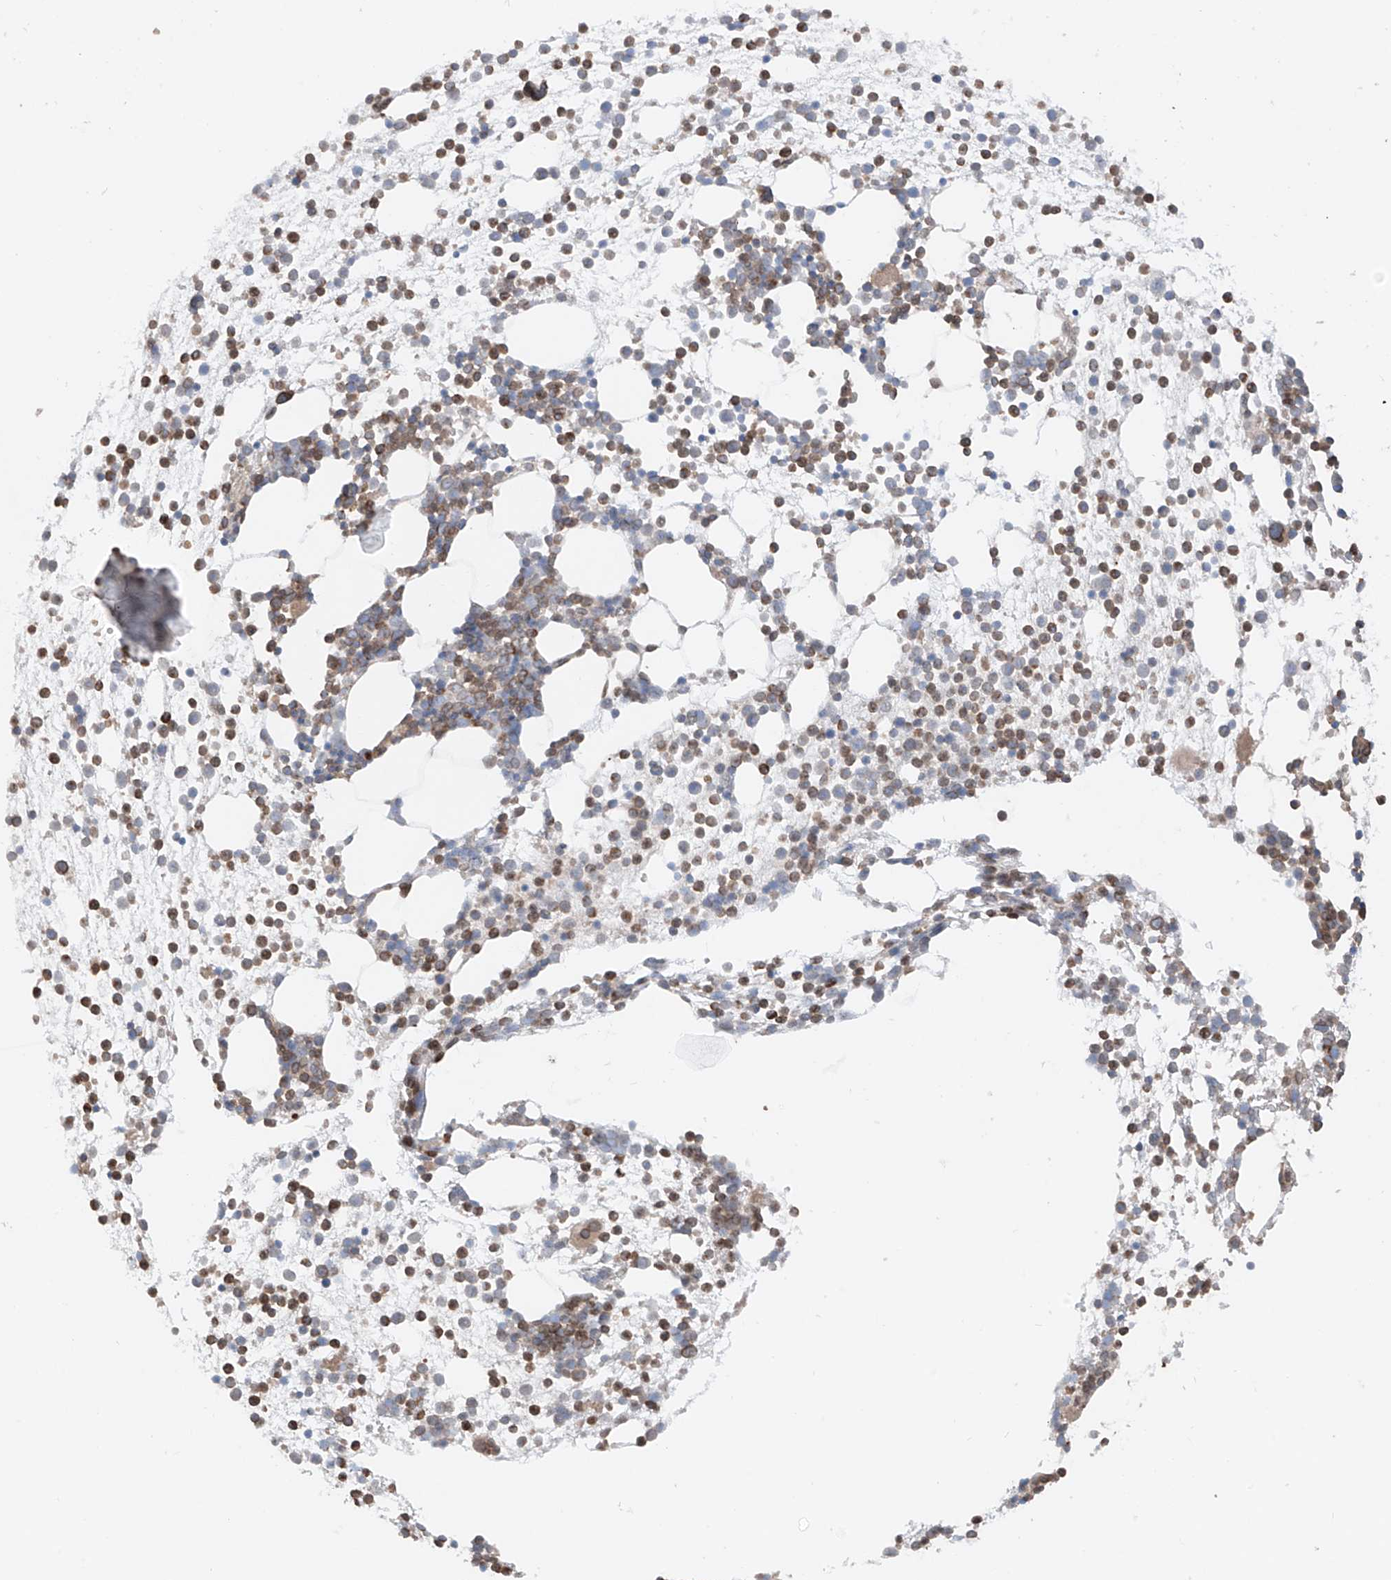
{"staining": {"intensity": "strong", "quantity": "25%-75%", "location": "cytoplasmic/membranous"}, "tissue": "bone marrow", "cell_type": "Hematopoietic cells", "image_type": "normal", "snomed": [{"axis": "morphology", "description": "Normal tissue, NOS"}, {"axis": "topography", "description": "Bone marrow"}], "caption": "A brown stain labels strong cytoplasmic/membranous expression of a protein in hematopoietic cells of unremarkable bone marrow. (DAB (3,3'-diaminobenzidine) IHC, brown staining for protein, blue staining for nuclei).", "gene": "AHCTF1", "patient": {"sex": "male", "age": 54}}